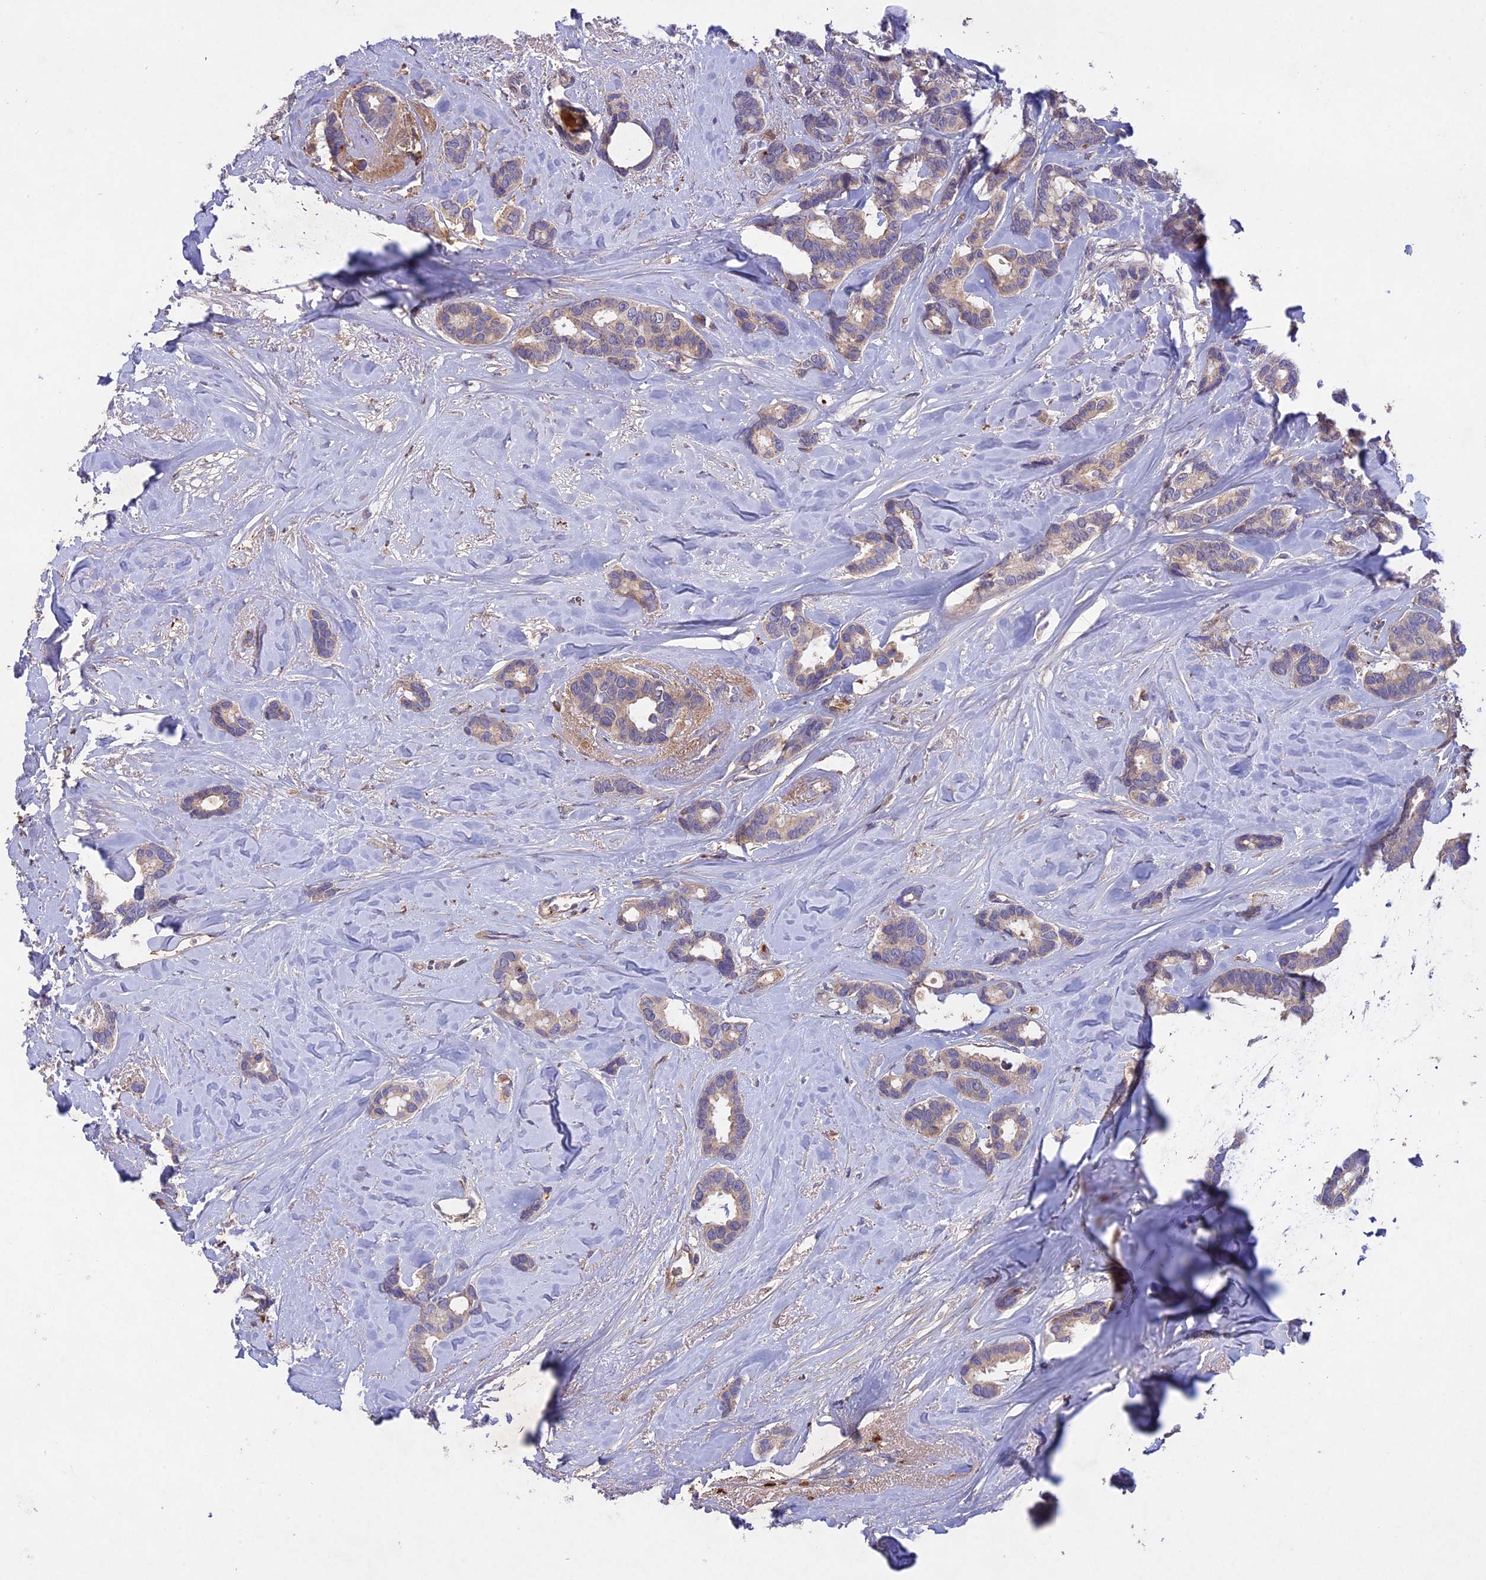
{"staining": {"intensity": "negative", "quantity": "none", "location": "none"}, "tissue": "breast cancer", "cell_type": "Tumor cells", "image_type": "cancer", "snomed": [{"axis": "morphology", "description": "Duct carcinoma"}, {"axis": "topography", "description": "Breast"}], "caption": "This is an immunohistochemistry micrograph of breast cancer (infiltrating ductal carcinoma). There is no expression in tumor cells.", "gene": "ADO", "patient": {"sex": "female", "age": 87}}